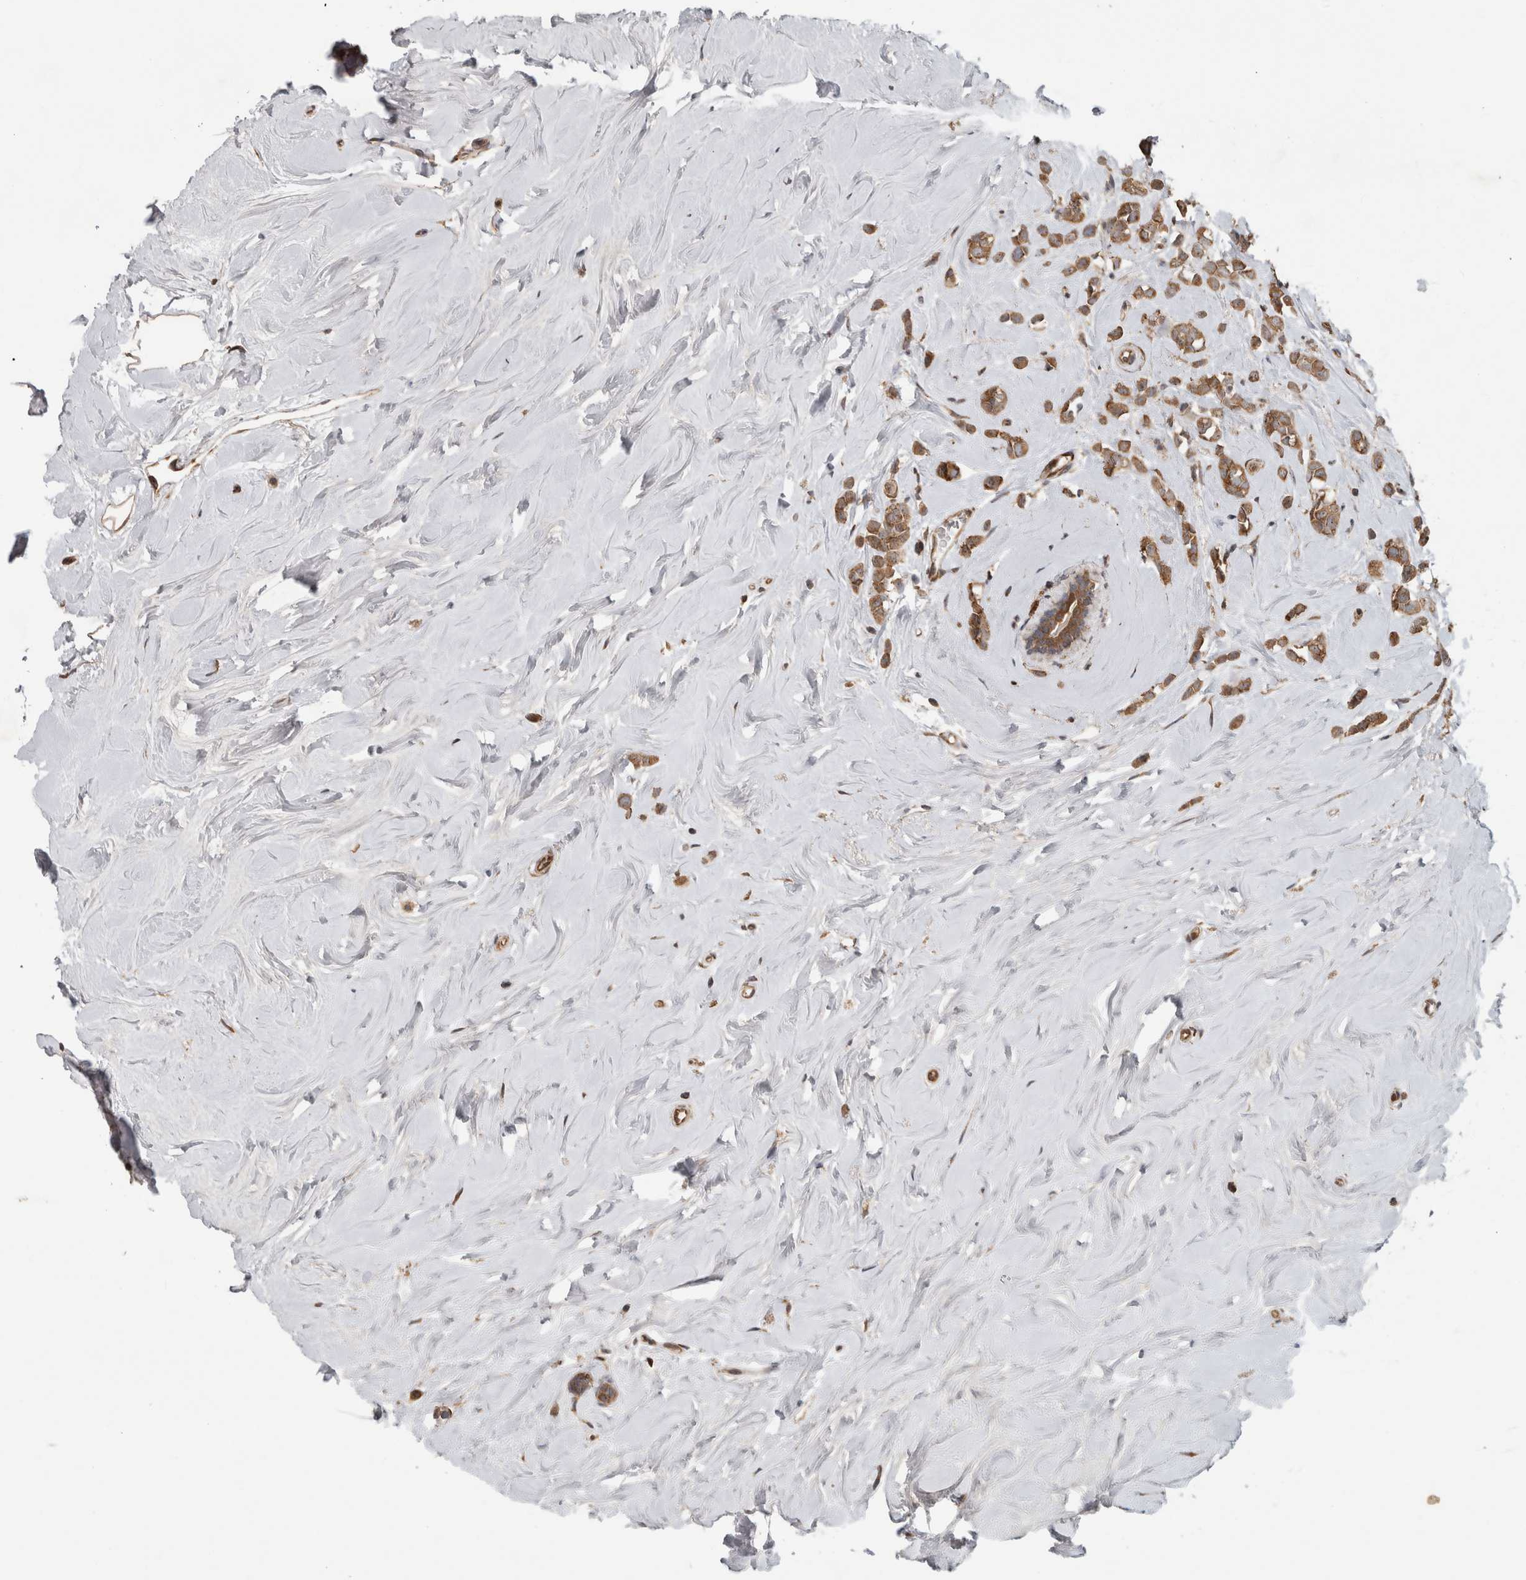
{"staining": {"intensity": "moderate", "quantity": ">75%", "location": "cytoplasmic/membranous"}, "tissue": "breast cancer", "cell_type": "Tumor cells", "image_type": "cancer", "snomed": [{"axis": "morphology", "description": "Lobular carcinoma"}, {"axis": "topography", "description": "Breast"}], "caption": "DAB immunohistochemical staining of breast cancer exhibits moderate cytoplasmic/membranous protein expression in about >75% of tumor cells. Nuclei are stained in blue.", "gene": "ATXN2", "patient": {"sex": "female", "age": 47}}